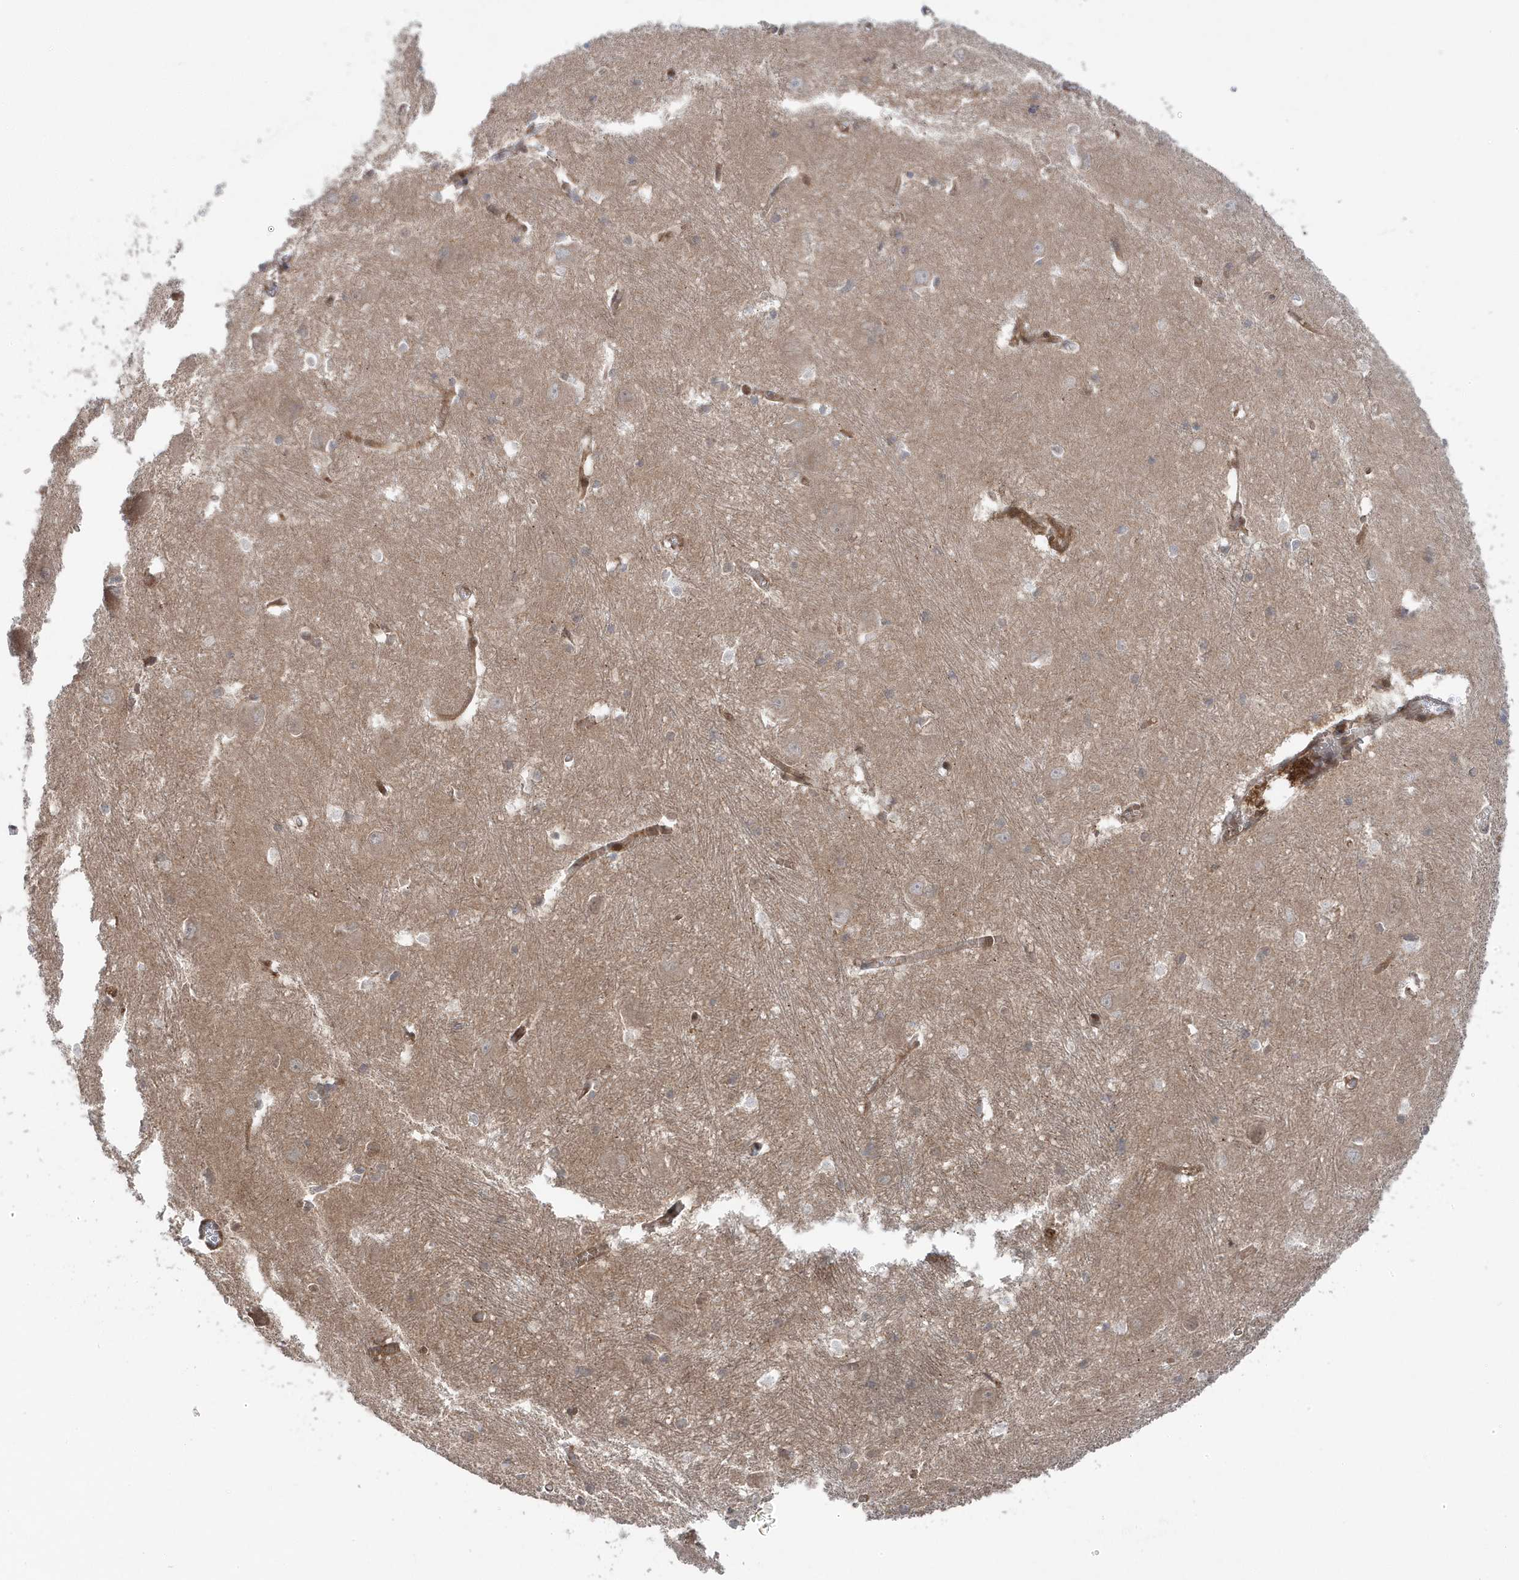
{"staining": {"intensity": "weak", "quantity": "<25%", "location": "cytoplasmic/membranous"}, "tissue": "caudate", "cell_type": "Glial cells", "image_type": "normal", "snomed": [{"axis": "morphology", "description": "Normal tissue, NOS"}, {"axis": "topography", "description": "Lateral ventricle wall"}], "caption": "The image demonstrates no significant staining in glial cells of caudate. The staining is performed using DAB (3,3'-diaminobenzidine) brown chromogen with nuclei counter-stained in using hematoxylin.", "gene": "MAPK1IP1L", "patient": {"sex": "male", "age": 37}}